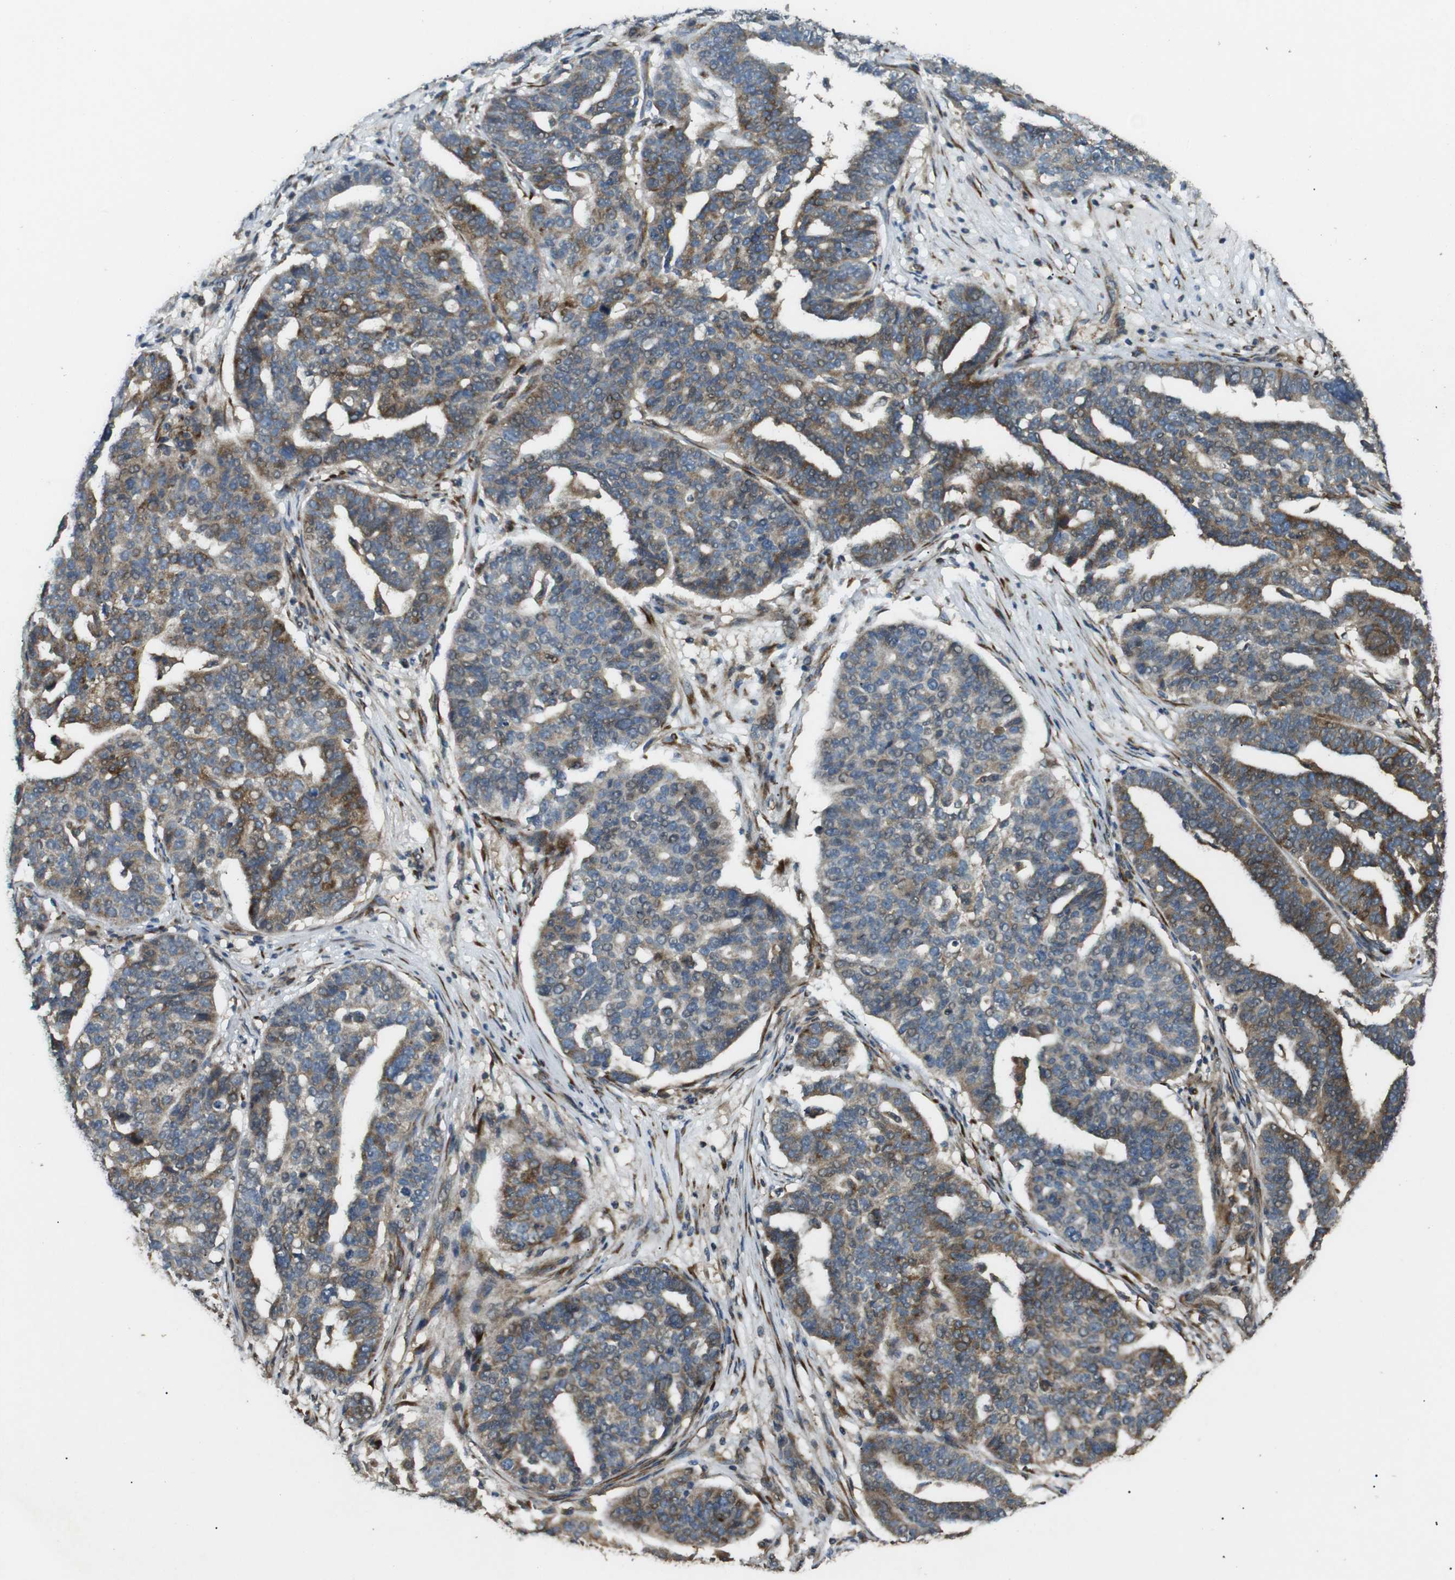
{"staining": {"intensity": "moderate", "quantity": ">75%", "location": "cytoplasmic/membranous"}, "tissue": "ovarian cancer", "cell_type": "Tumor cells", "image_type": "cancer", "snomed": [{"axis": "morphology", "description": "Cystadenocarcinoma, serous, NOS"}, {"axis": "topography", "description": "Ovary"}], "caption": "Immunohistochemical staining of ovarian cancer demonstrates moderate cytoplasmic/membranous protein expression in approximately >75% of tumor cells. Nuclei are stained in blue.", "gene": "ARHGAP24", "patient": {"sex": "female", "age": 59}}